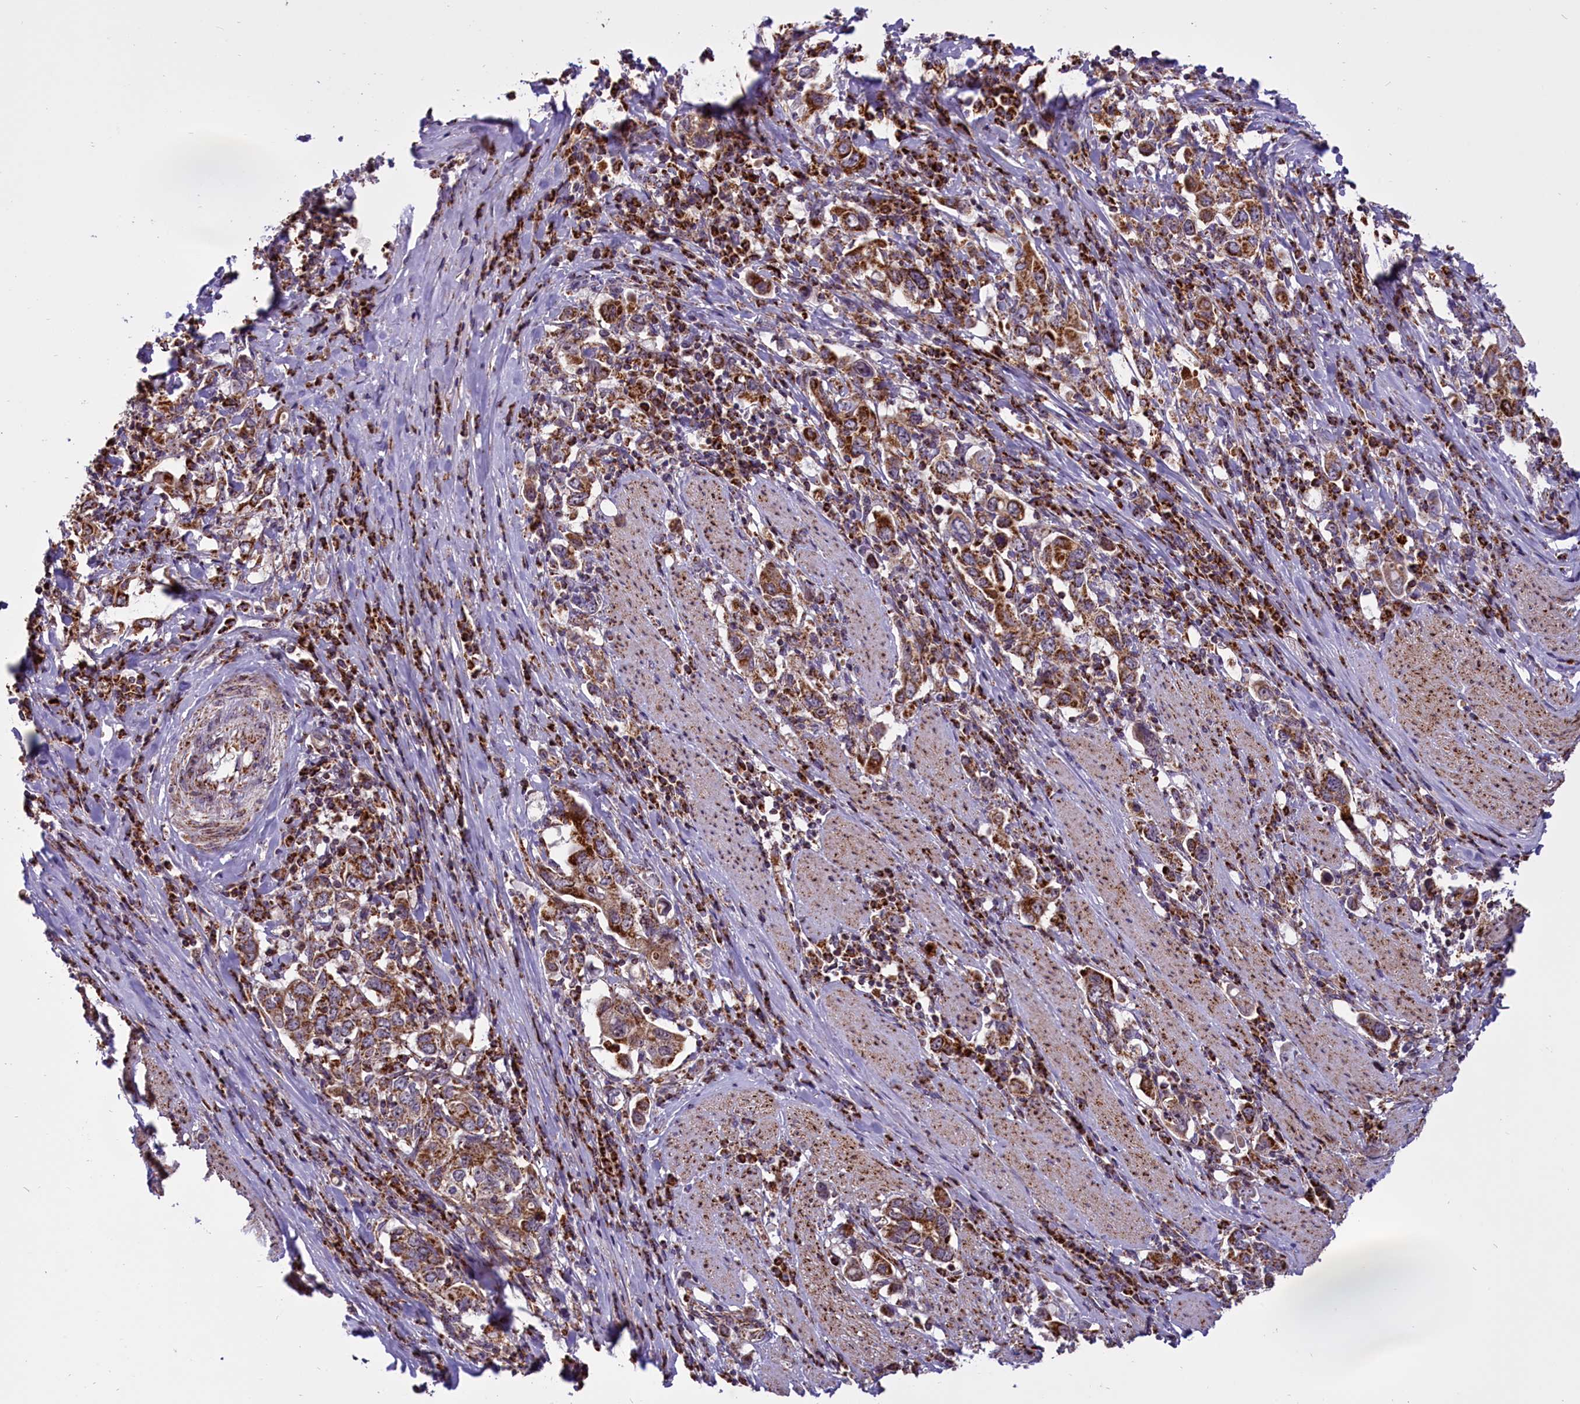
{"staining": {"intensity": "moderate", "quantity": ">75%", "location": "cytoplasmic/membranous"}, "tissue": "stomach cancer", "cell_type": "Tumor cells", "image_type": "cancer", "snomed": [{"axis": "morphology", "description": "Adenocarcinoma, NOS"}, {"axis": "topography", "description": "Stomach, upper"}, {"axis": "topography", "description": "Stomach"}], "caption": "The immunohistochemical stain labels moderate cytoplasmic/membranous staining in tumor cells of stomach cancer tissue.", "gene": "NDUFS5", "patient": {"sex": "male", "age": 62}}